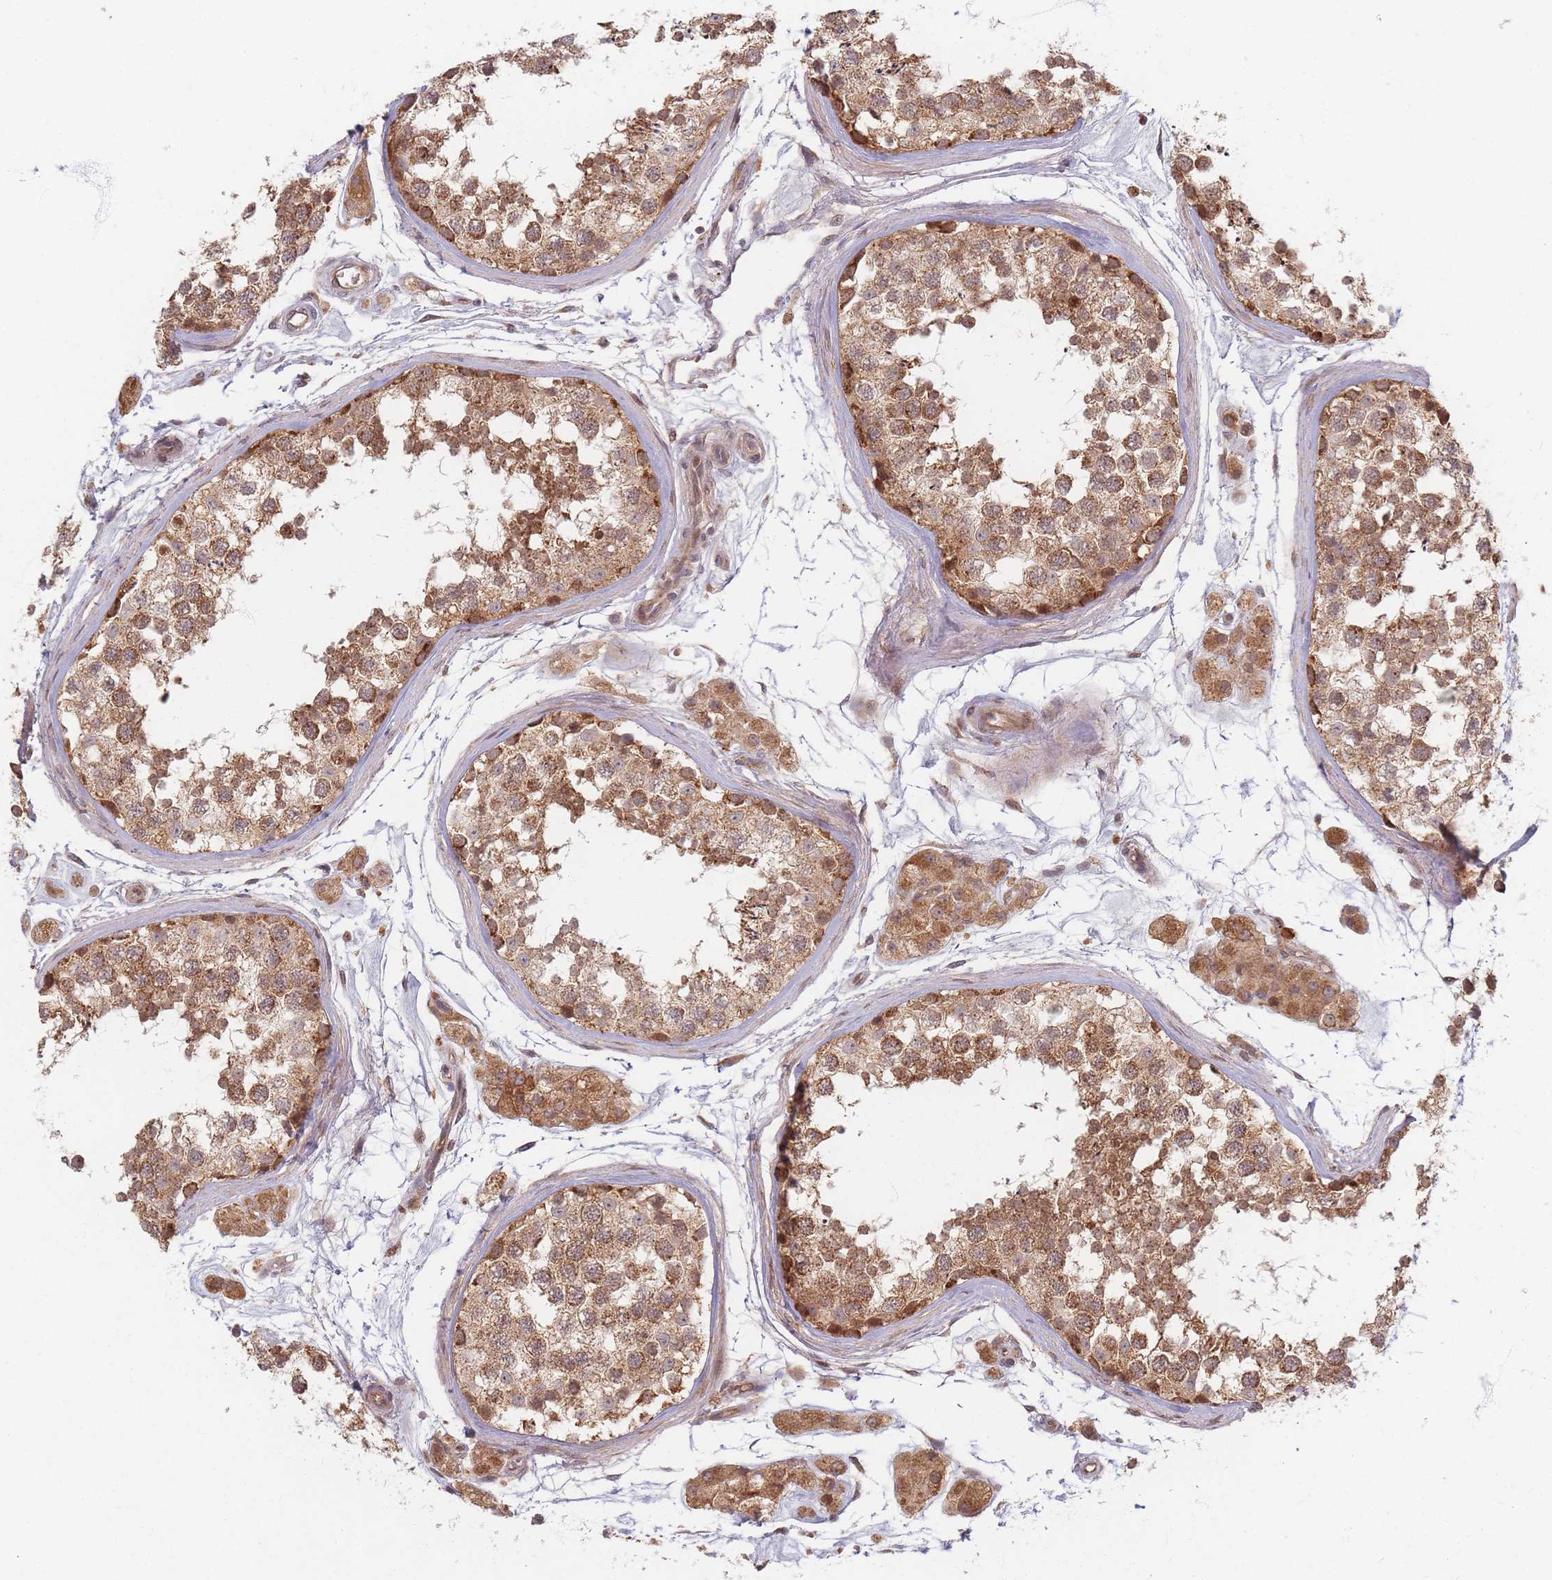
{"staining": {"intensity": "strong", "quantity": ">75%", "location": "cytoplasmic/membranous"}, "tissue": "testis", "cell_type": "Cells in seminiferous ducts", "image_type": "normal", "snomed": [{"axis": "morphology", "description": "Normal tissue, NOS"}, {"axis": "topography", "description": "Testis"}], "caption": "Testis stained with DAB (3,3'-diaminobenzidine) IHC shows high levels of strong cytoplasmic/membranous positivity in approximately >75% of cells in seminiferous ducts.", "gene": "RADX", "patient": {"sex": "male", "age": 56}}